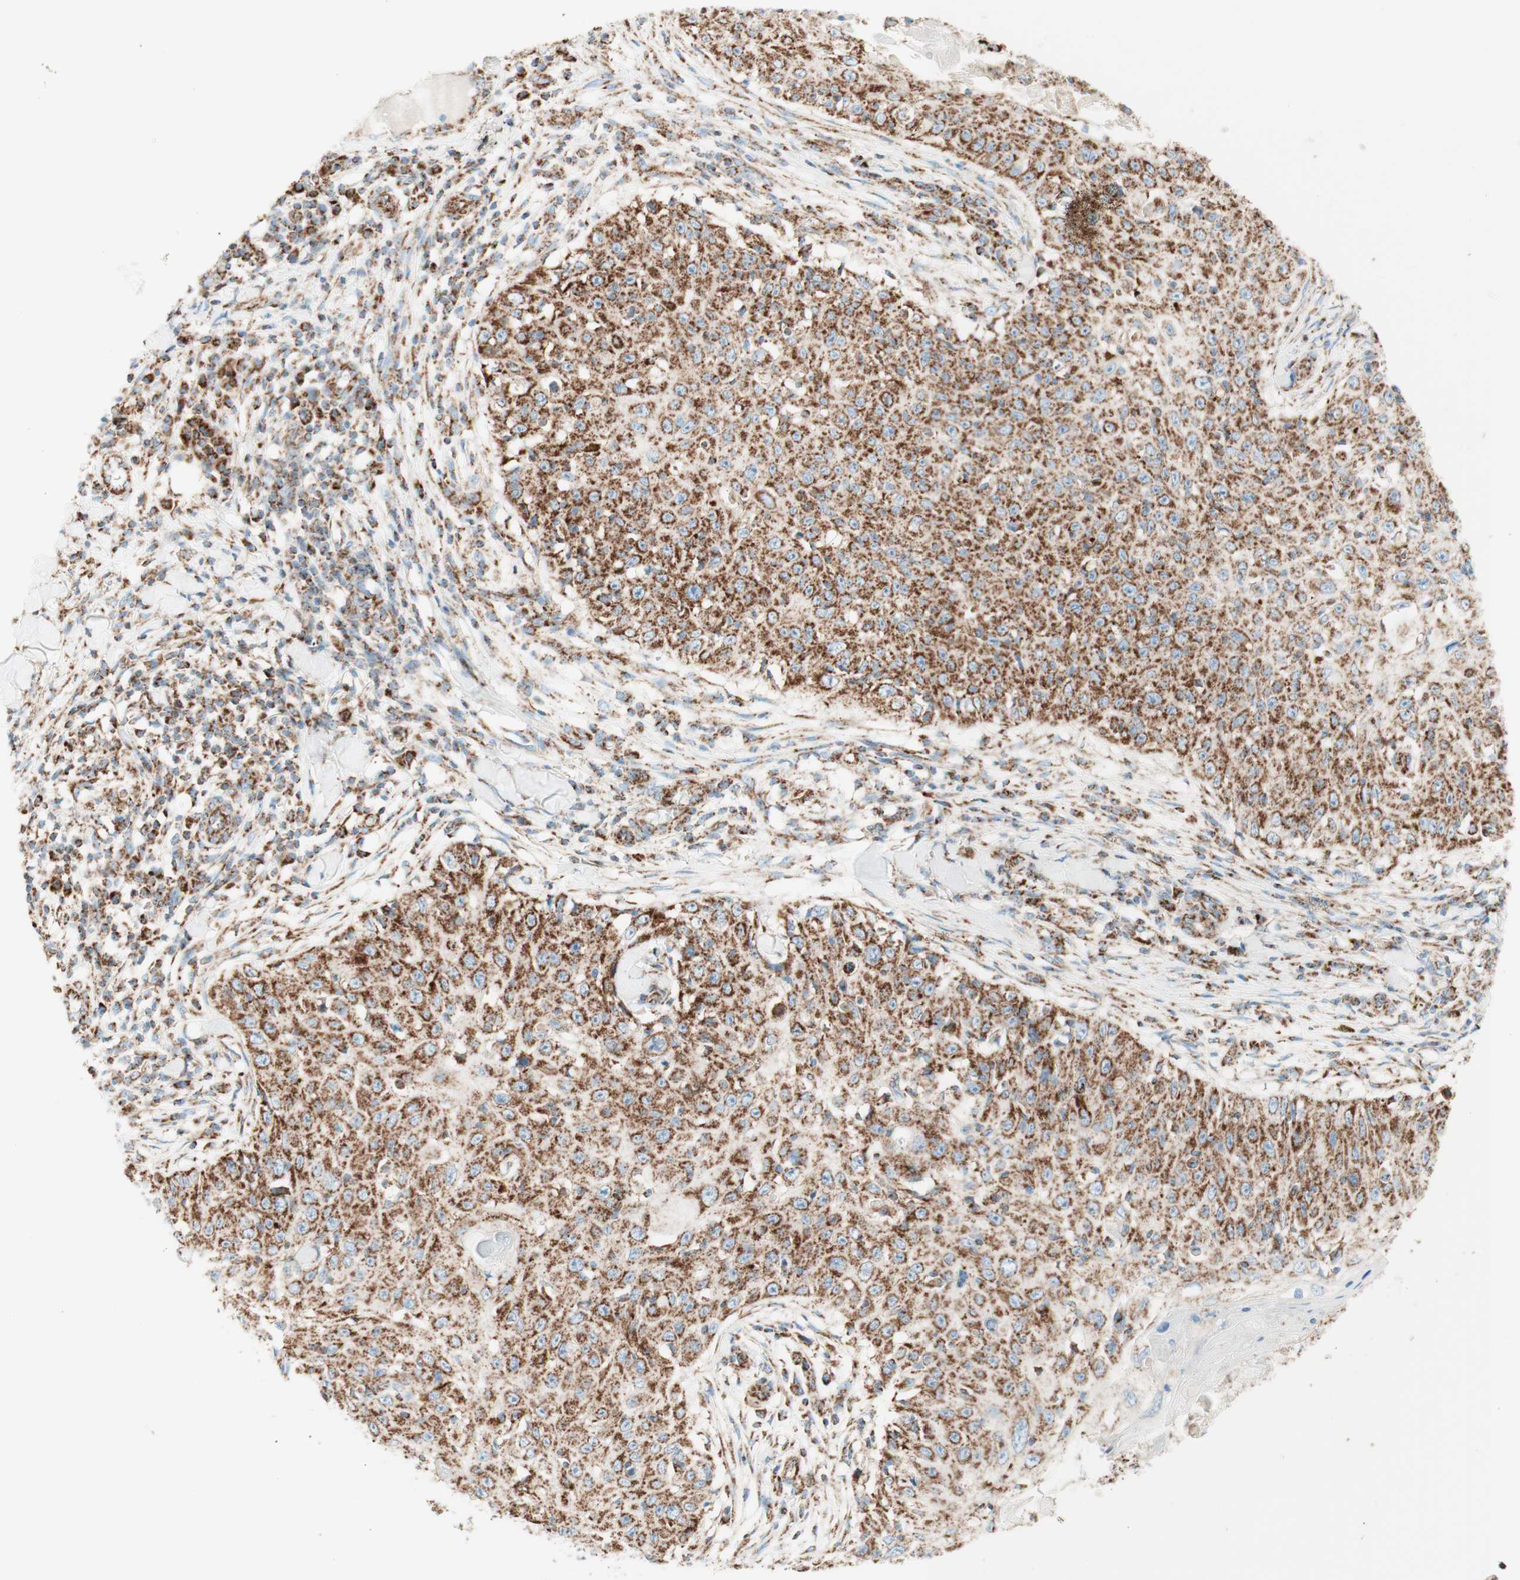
{"staining": {"intensity": "strong", "quantity": ">75%", "location": "cytoplasmic/membranous"}, "tissue": "skin cancer", "cell_type": "Tumor cells", "image_type": "cancer", "snomed": [{"axis": "morphology", "description": "Squamous cell carcinoma, NOS"}, {"axis": "topography", "description": "Skin"}], "caption": "Immunohistochemistry of skin cancer (squamous cell carcinoma) demonstrates high levels of strong cytoplasmic/membranous staining in about >75% of tumor cells. (Brightfield microscopy of DAB IHC at high magnification).", "gene": "TOMM20", "patient": {"sex": "male", "age": 86}}